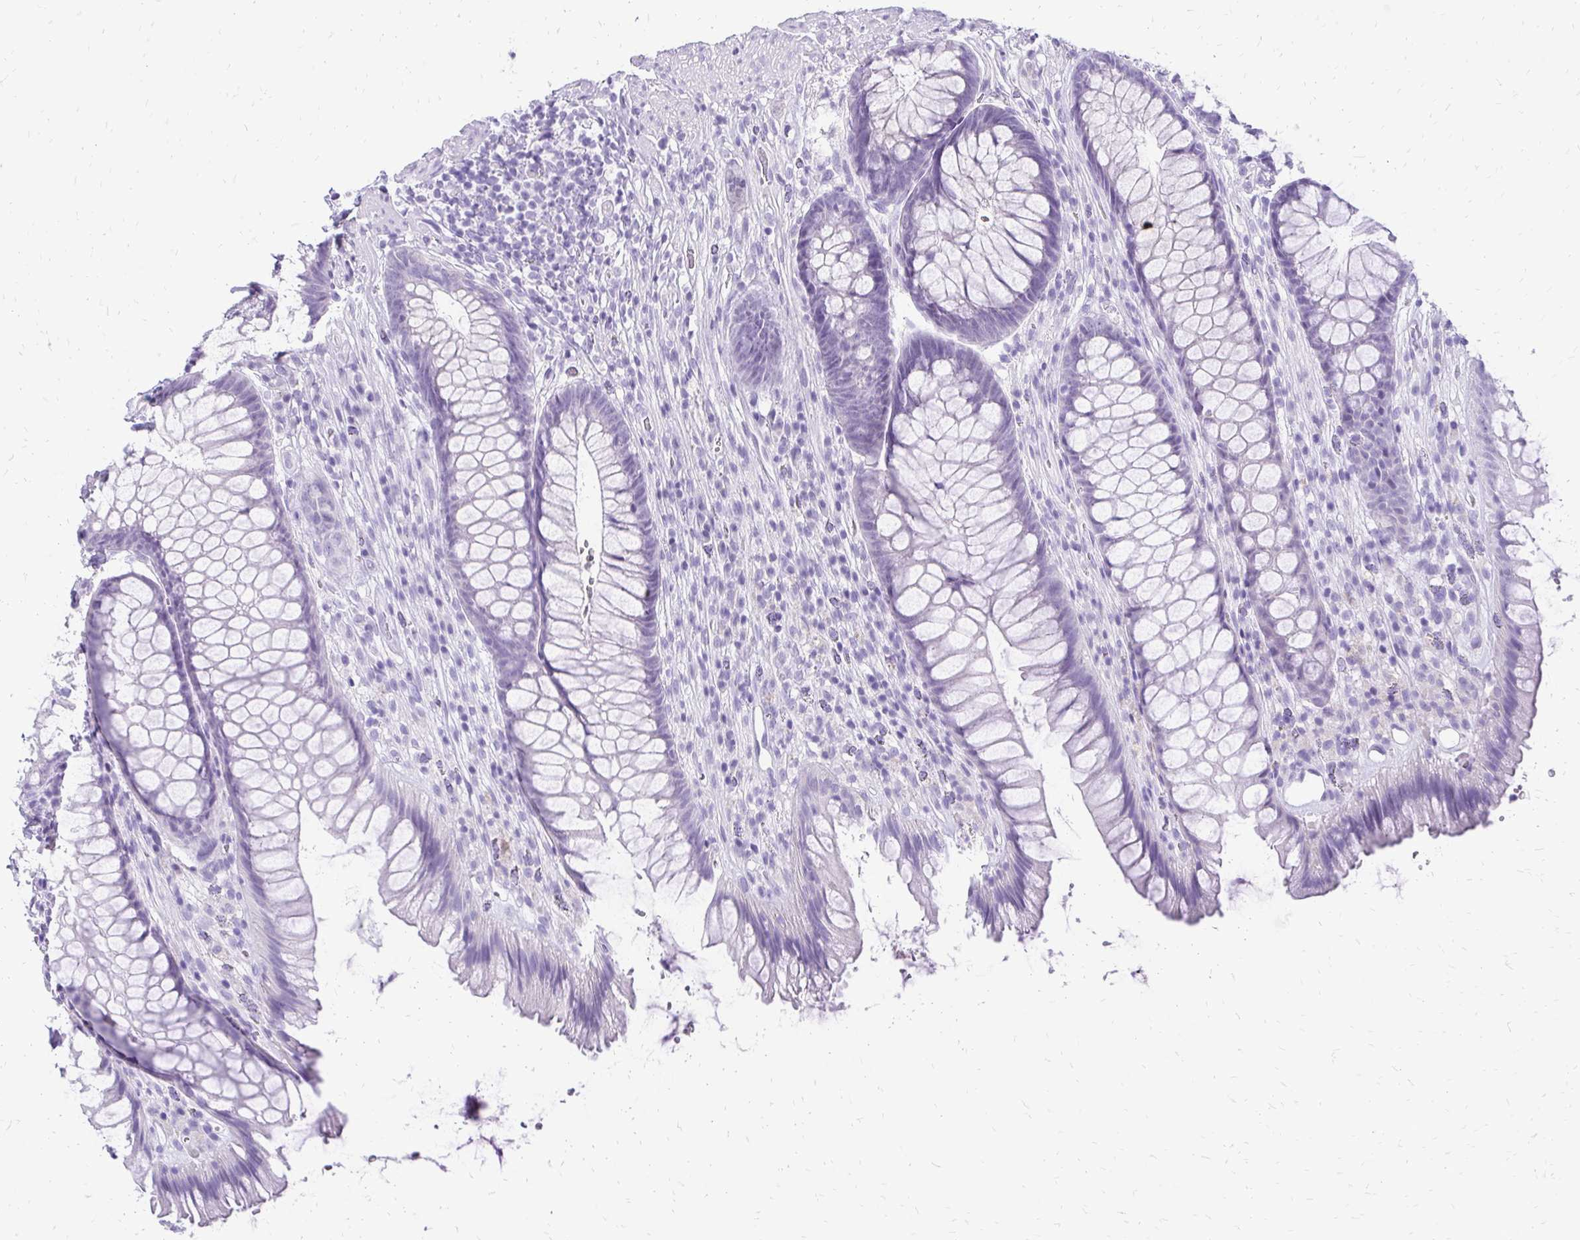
{"staining": {"intensity": "negative", "quantity": "none", "location": "none"}, "tissue": "rectum", "cell_type": "Glandular cells", "image_type": "normal", "snomed": [{"axis": "morphology", "description": "Normal tissue, NOS"}, {"axis": "topography", "description": "Rectum"}], "caption": "Rectum was stained to show a protein in brown. There is no significant positivity in glandular cells. (DAB IHC visualized using brightfield microscopy, high magnification).", "gene": "SLC32A1", "patient": {"sex": "male", "age": 53}}